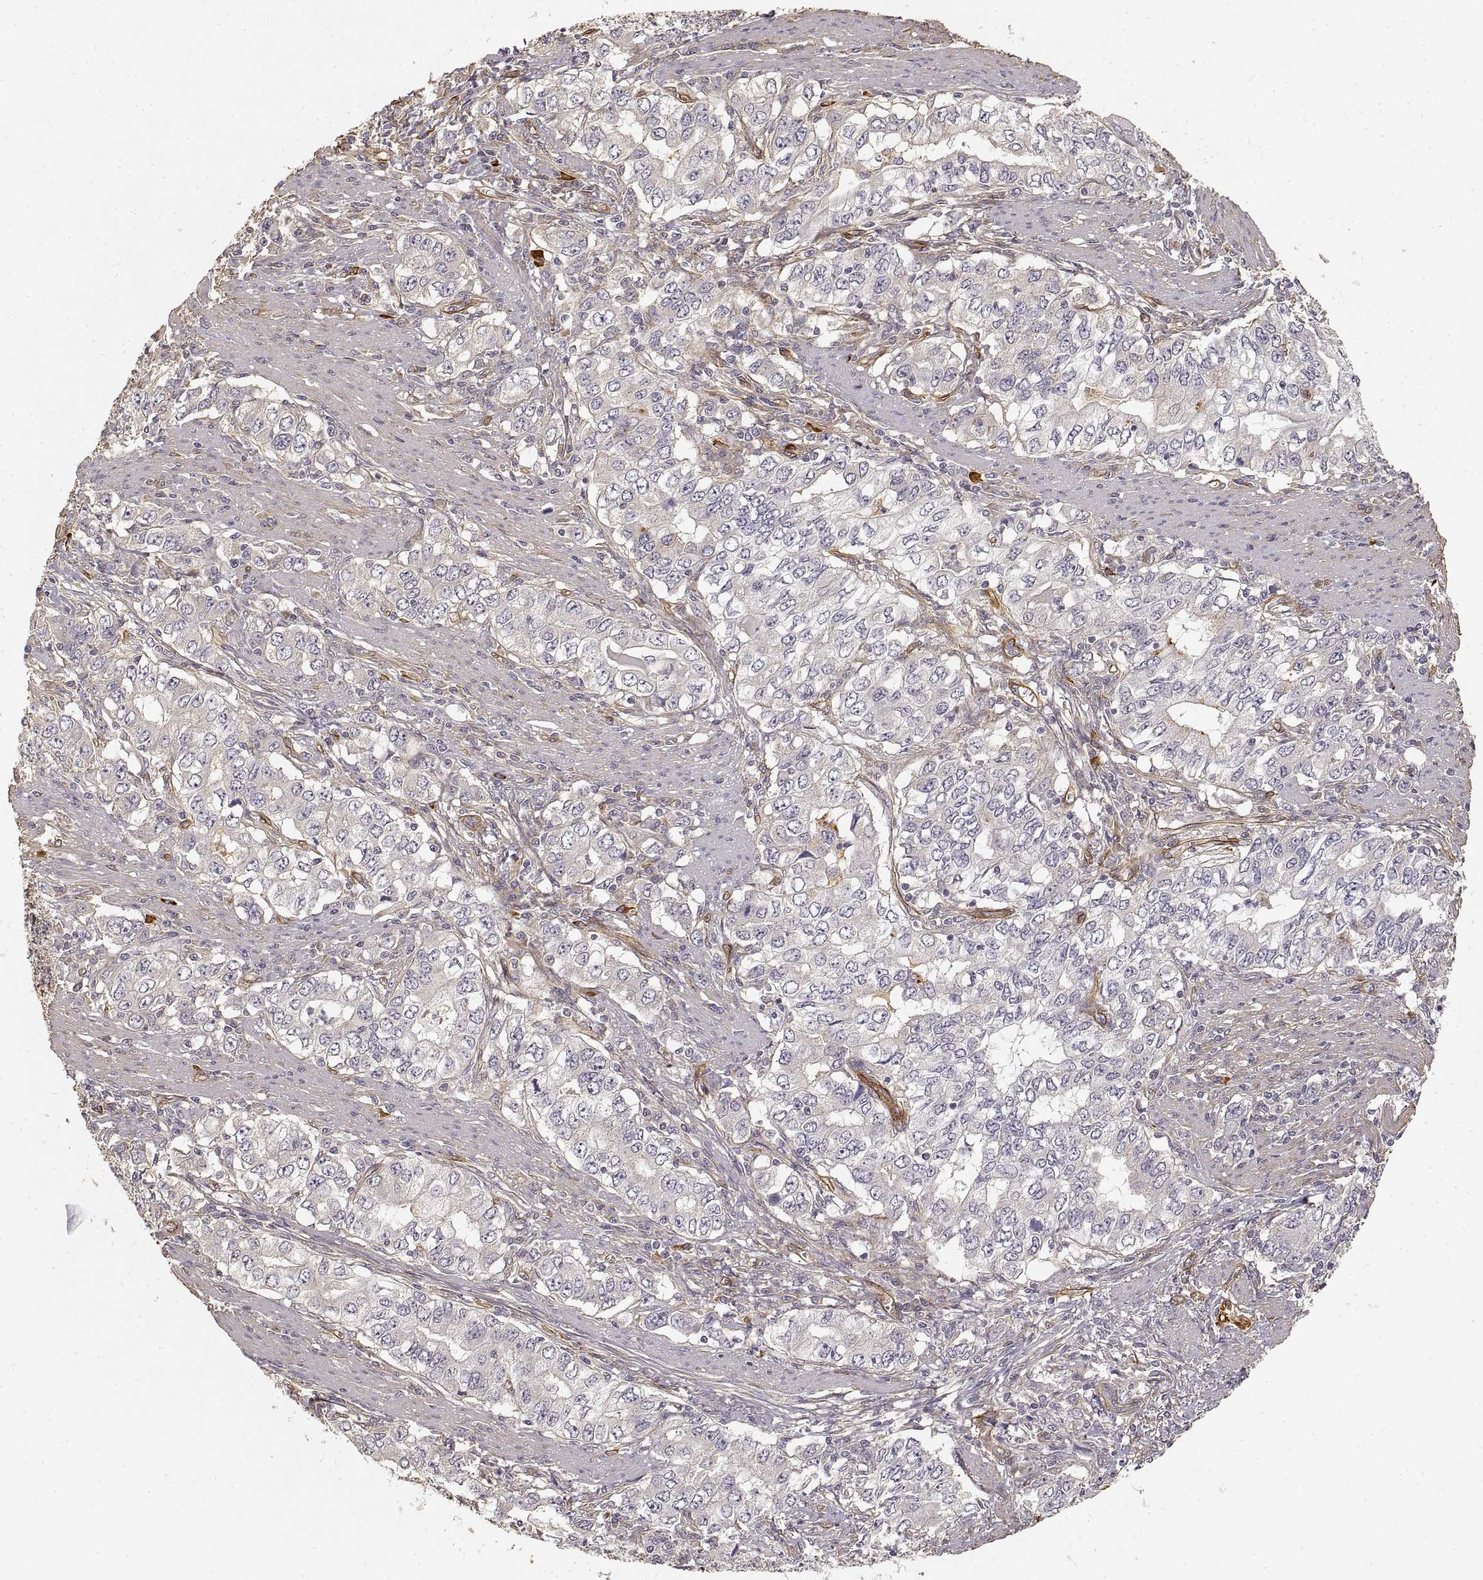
{"staining": {"intensity": "negative", "quantity": "none", "location": "none"}, "tissue": "stomach cancer", "cell_type": "Tumor cells", "image_type": "cancer", "snomed": [{"axis": "morphology", "description": "Adenocarcinoma, NOS"}, {"axis": "topography", "description": "Stomach, lower"}], "caption": "Stomach cancer (adenocarcinoma) was stained to show a protein in brown. There is no significant staining in tumor cells.", "gene": "LAMA4", "patient": {"sex": "female", "age": 72}}